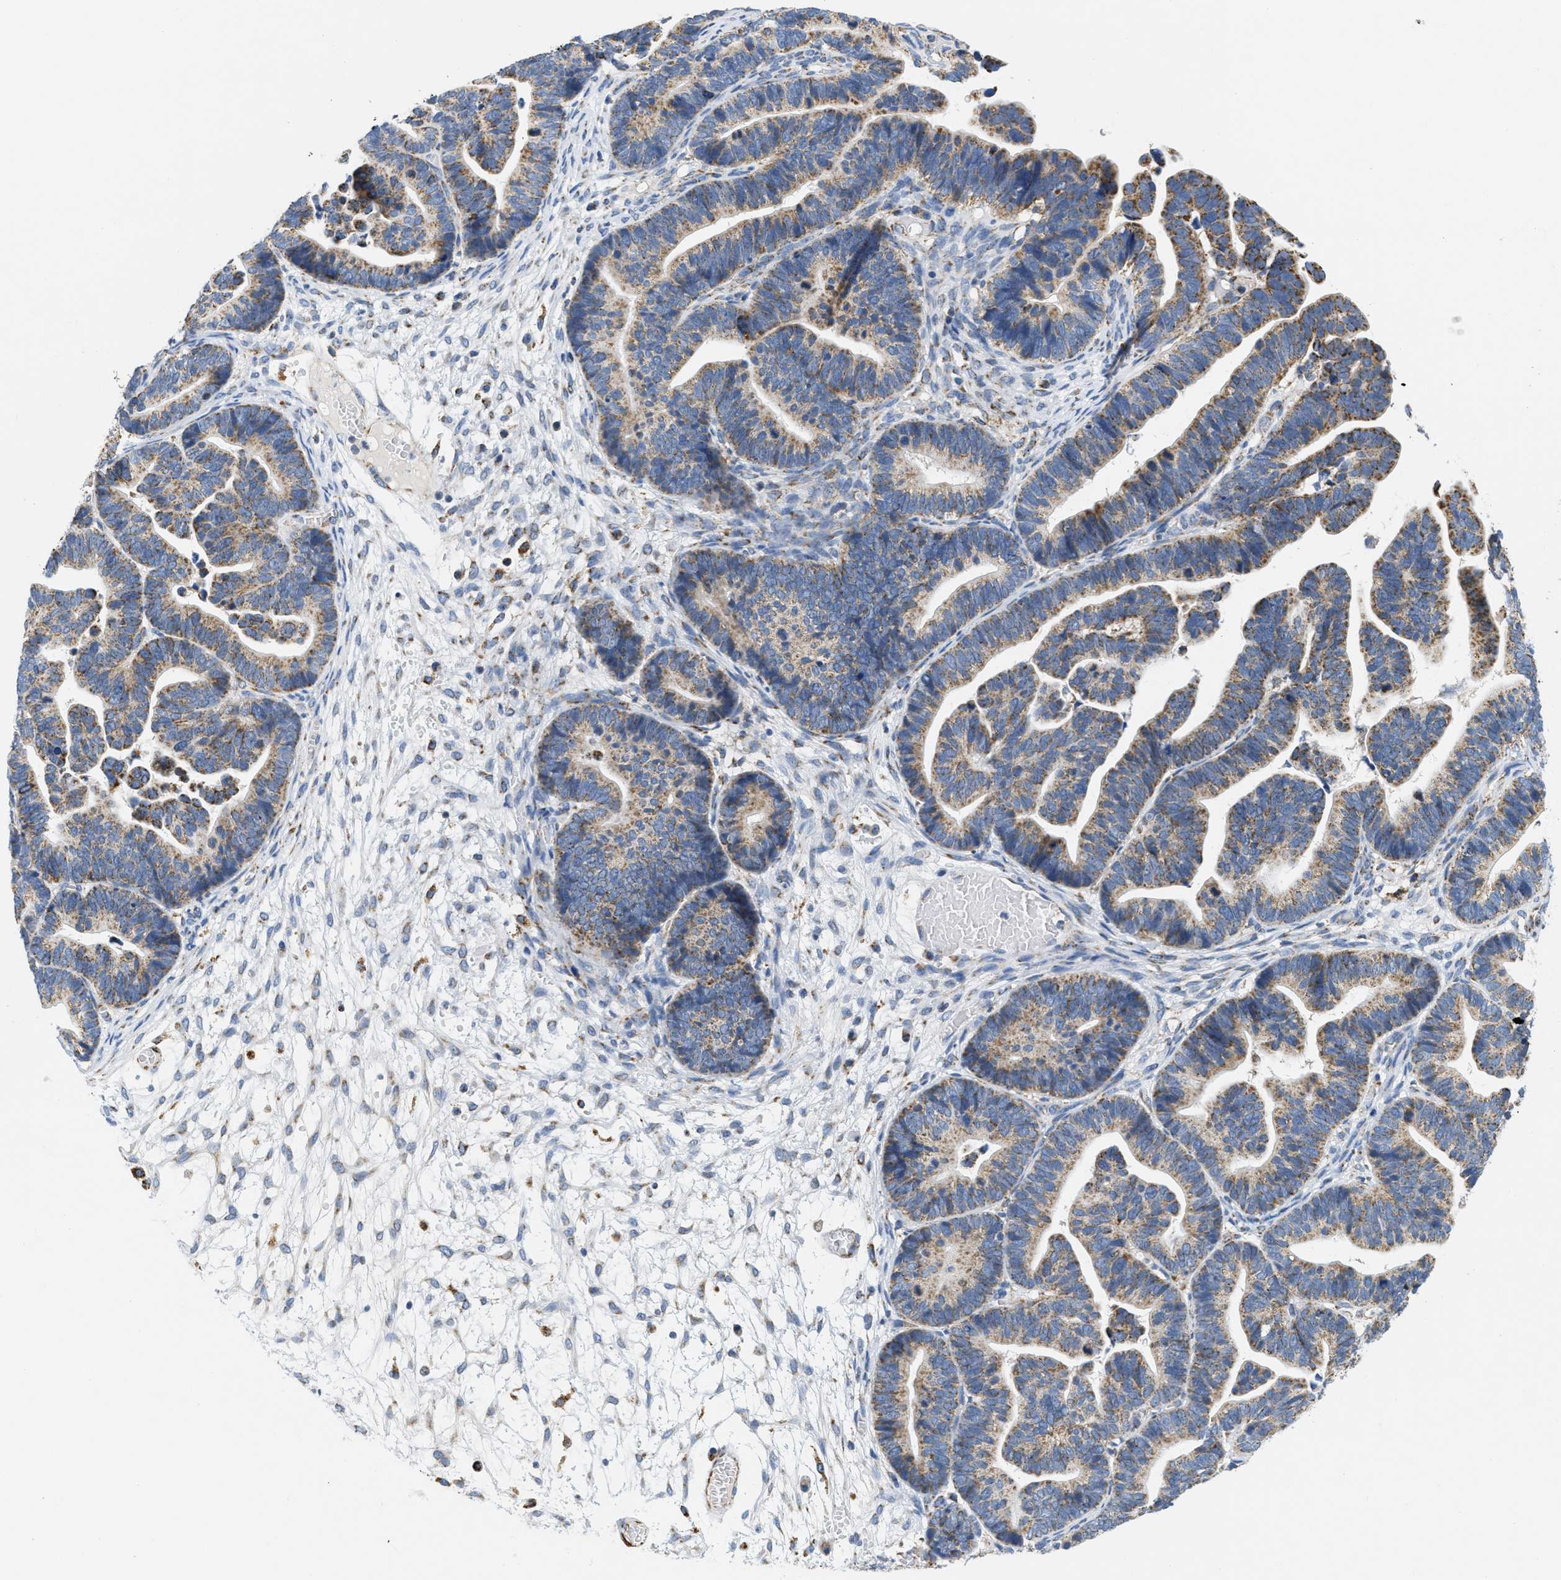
{"staining": {"intensity": "moderate", "quantity": ">75%", "location": "cytoplasmic/membranous"}, "tissue": "ovarian cancer", "cell_type": "Tumor cells", "image_type": "cancer", "snomed": [{"axis": "morphology", "description": "Cystadenocarcinoma, serous, NOS"}, {"axis": "topography", "description": "Ovary"}], "caption": "This micrograph exhibits ovarian cancer stained with immunohistochemistry to label a protein in brown. The cytoplasmic/membranous of tumor cells show moderate positivity for the protein. Nuclei are counter-stained blue.", "gene": "KCNJ5", "patient": {"sex": "female", "age": 56}}